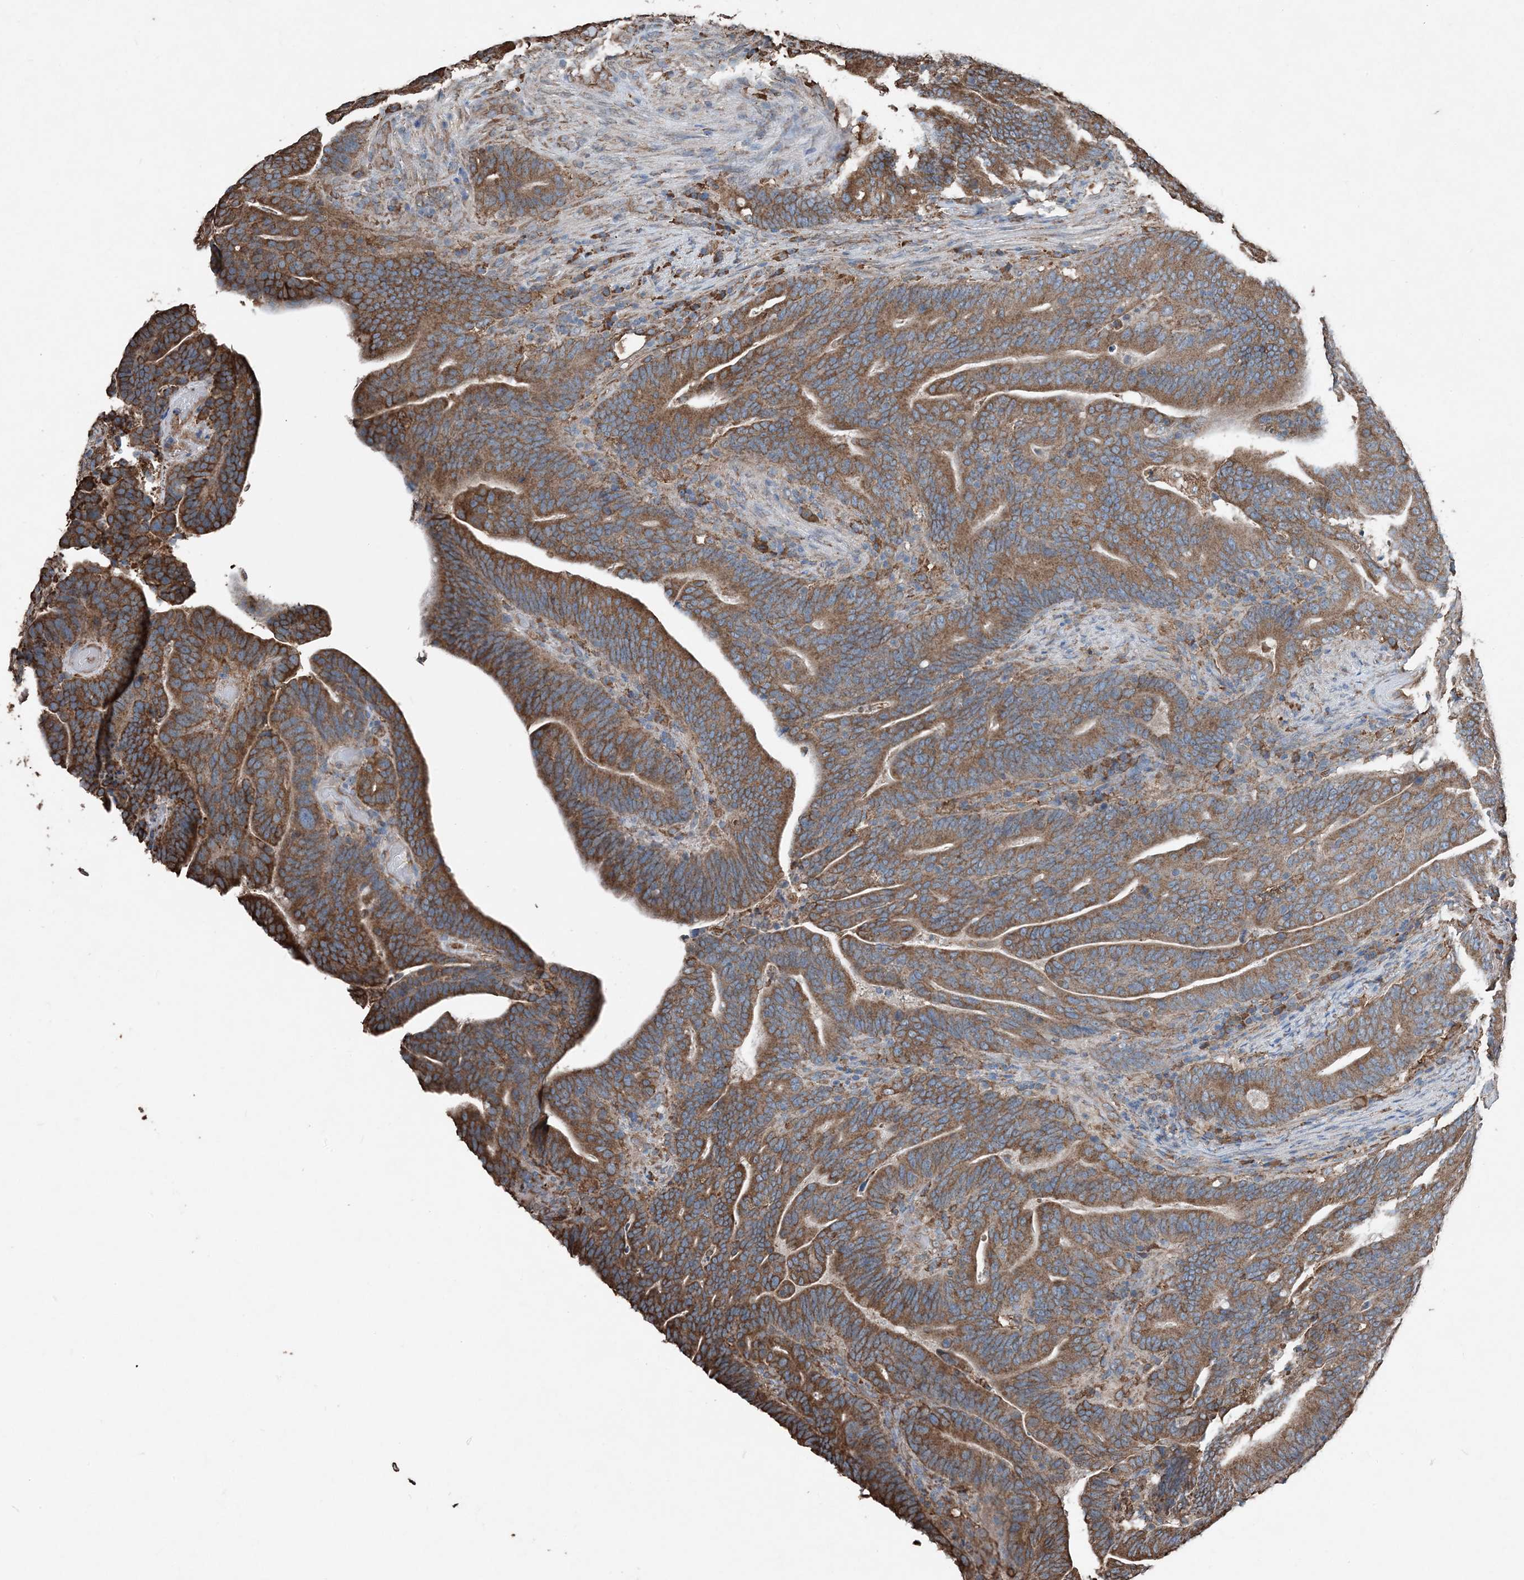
{"staining": {"intensity": "strong", "quantity": ">75%", "location": "cytoplasmic/membranous"}, "tissue": "colorectal cancer", "cell_type": "Tumor cells", "image_type": "cancer", "snomed": [{"axis": "morphology", "description": "Normal tissue, NOS"}, {"axis": "morphology", "description": "Adenocarcinoma, NOS"}, {"axis": "topography", "description": "Colon"}], "caption": "A micrograph of human colorectal cancer (adenocarcinoma) stained for a protein displays strong cytoplasmic/membranous brown staining in tumor cells. The protein of interest is shown in brown color, while the nuclei are stained blue.", "gene": "PDIA6", "patient": {"sex": "female", "age": 66}}